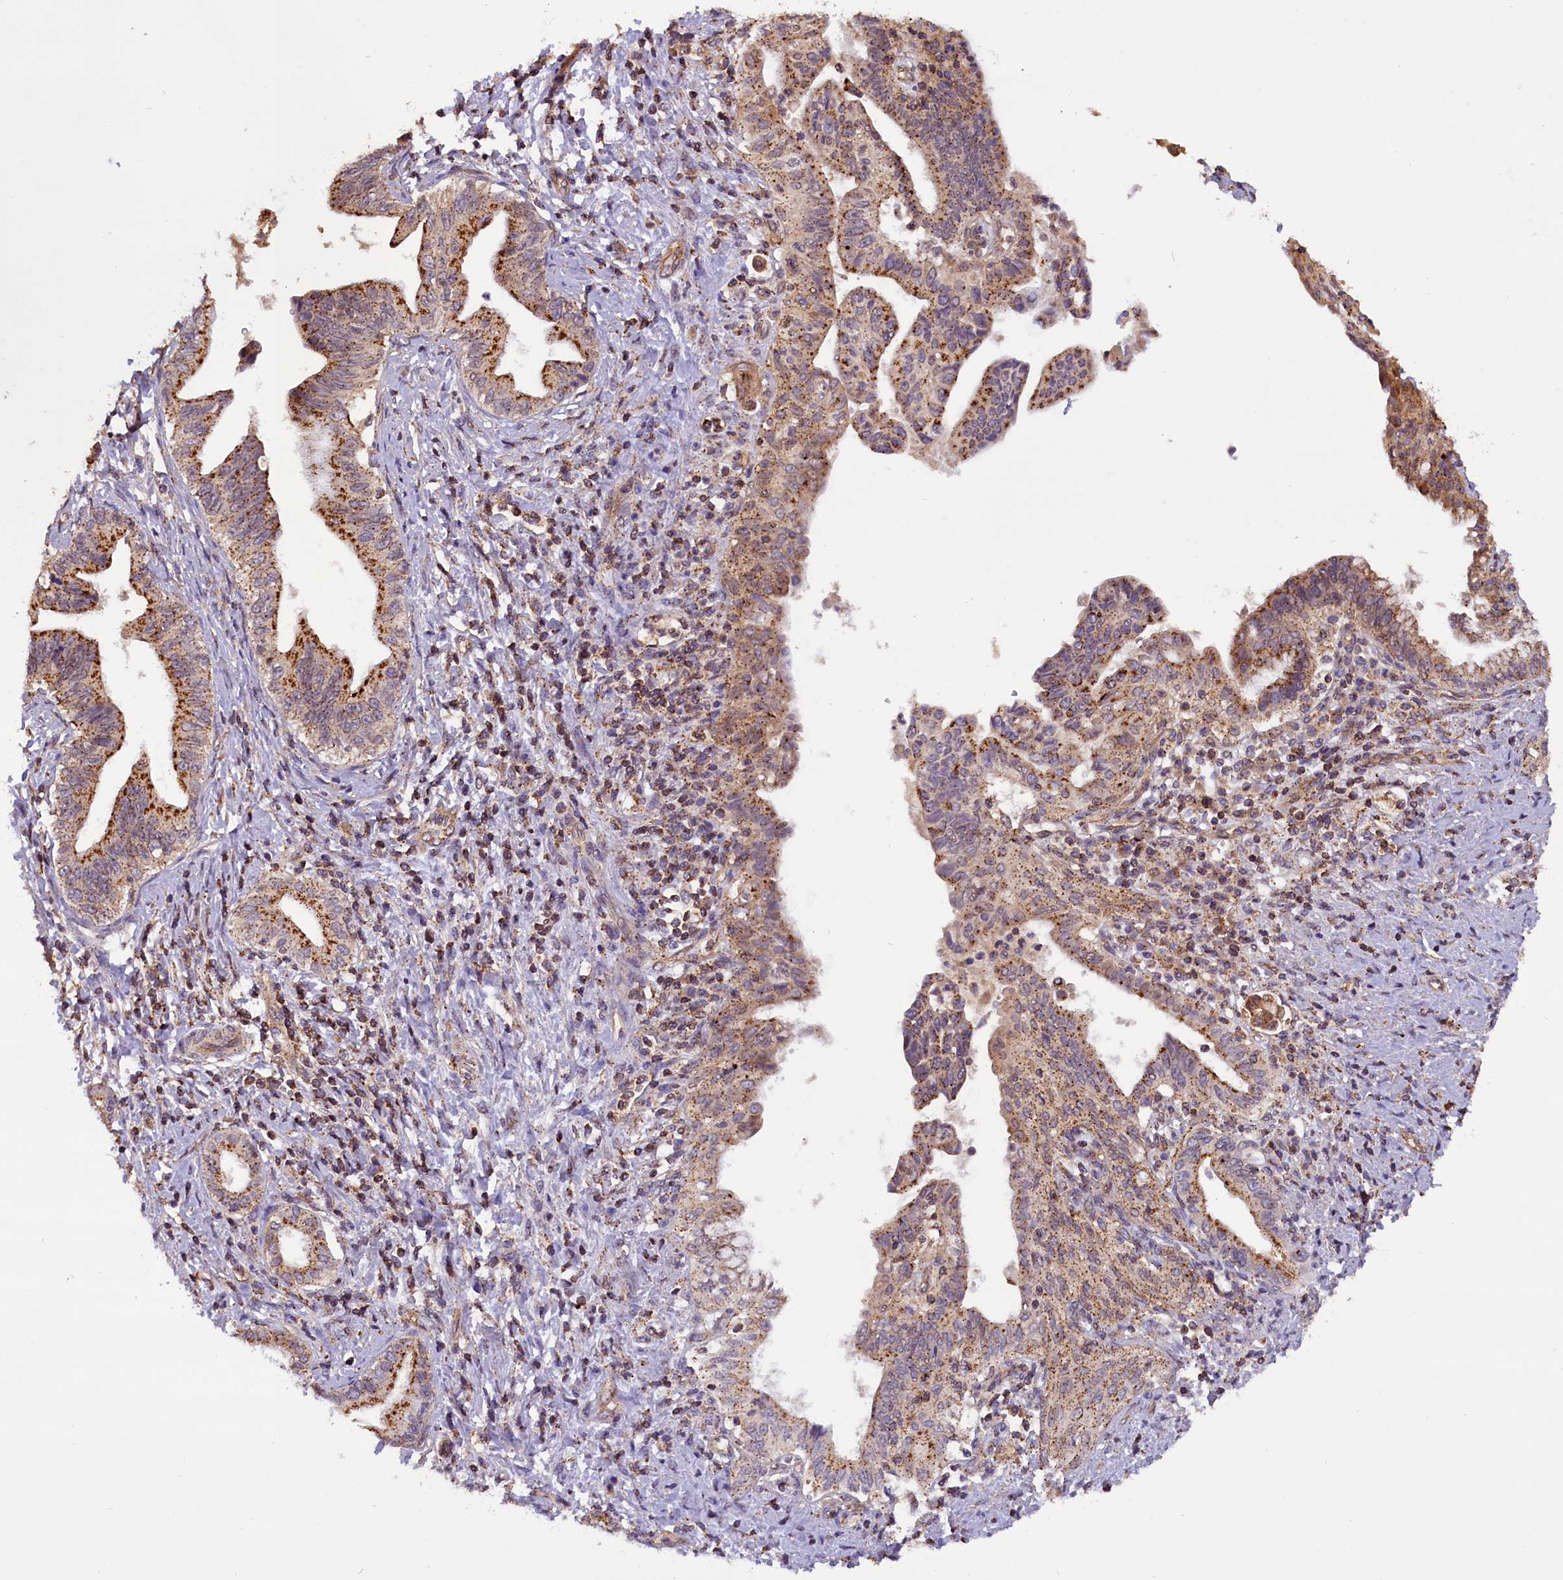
{"staining": {"intensity": "moderate", "quantity": ">75%", "location": "cytoplasmic/membranous"}, "tissue": "pancreatic cancer", "cell_type": "Tumor cells", "image_type": "cancer", "snomed": [{"axis": "morphology", "description": "Adenocarcinoma, NOS"}, {"axis": "topography", "description": "Pancreas"}], "caption": "A micrograph showing moderate cytoplasmic/membranous staining in about >75% of tumor cells in pancreatic adenocarcinoma, as visualized by brown immunohistochemical staining.", "gene": "IST1", "patient": {"sex": "female", "age": 55}}